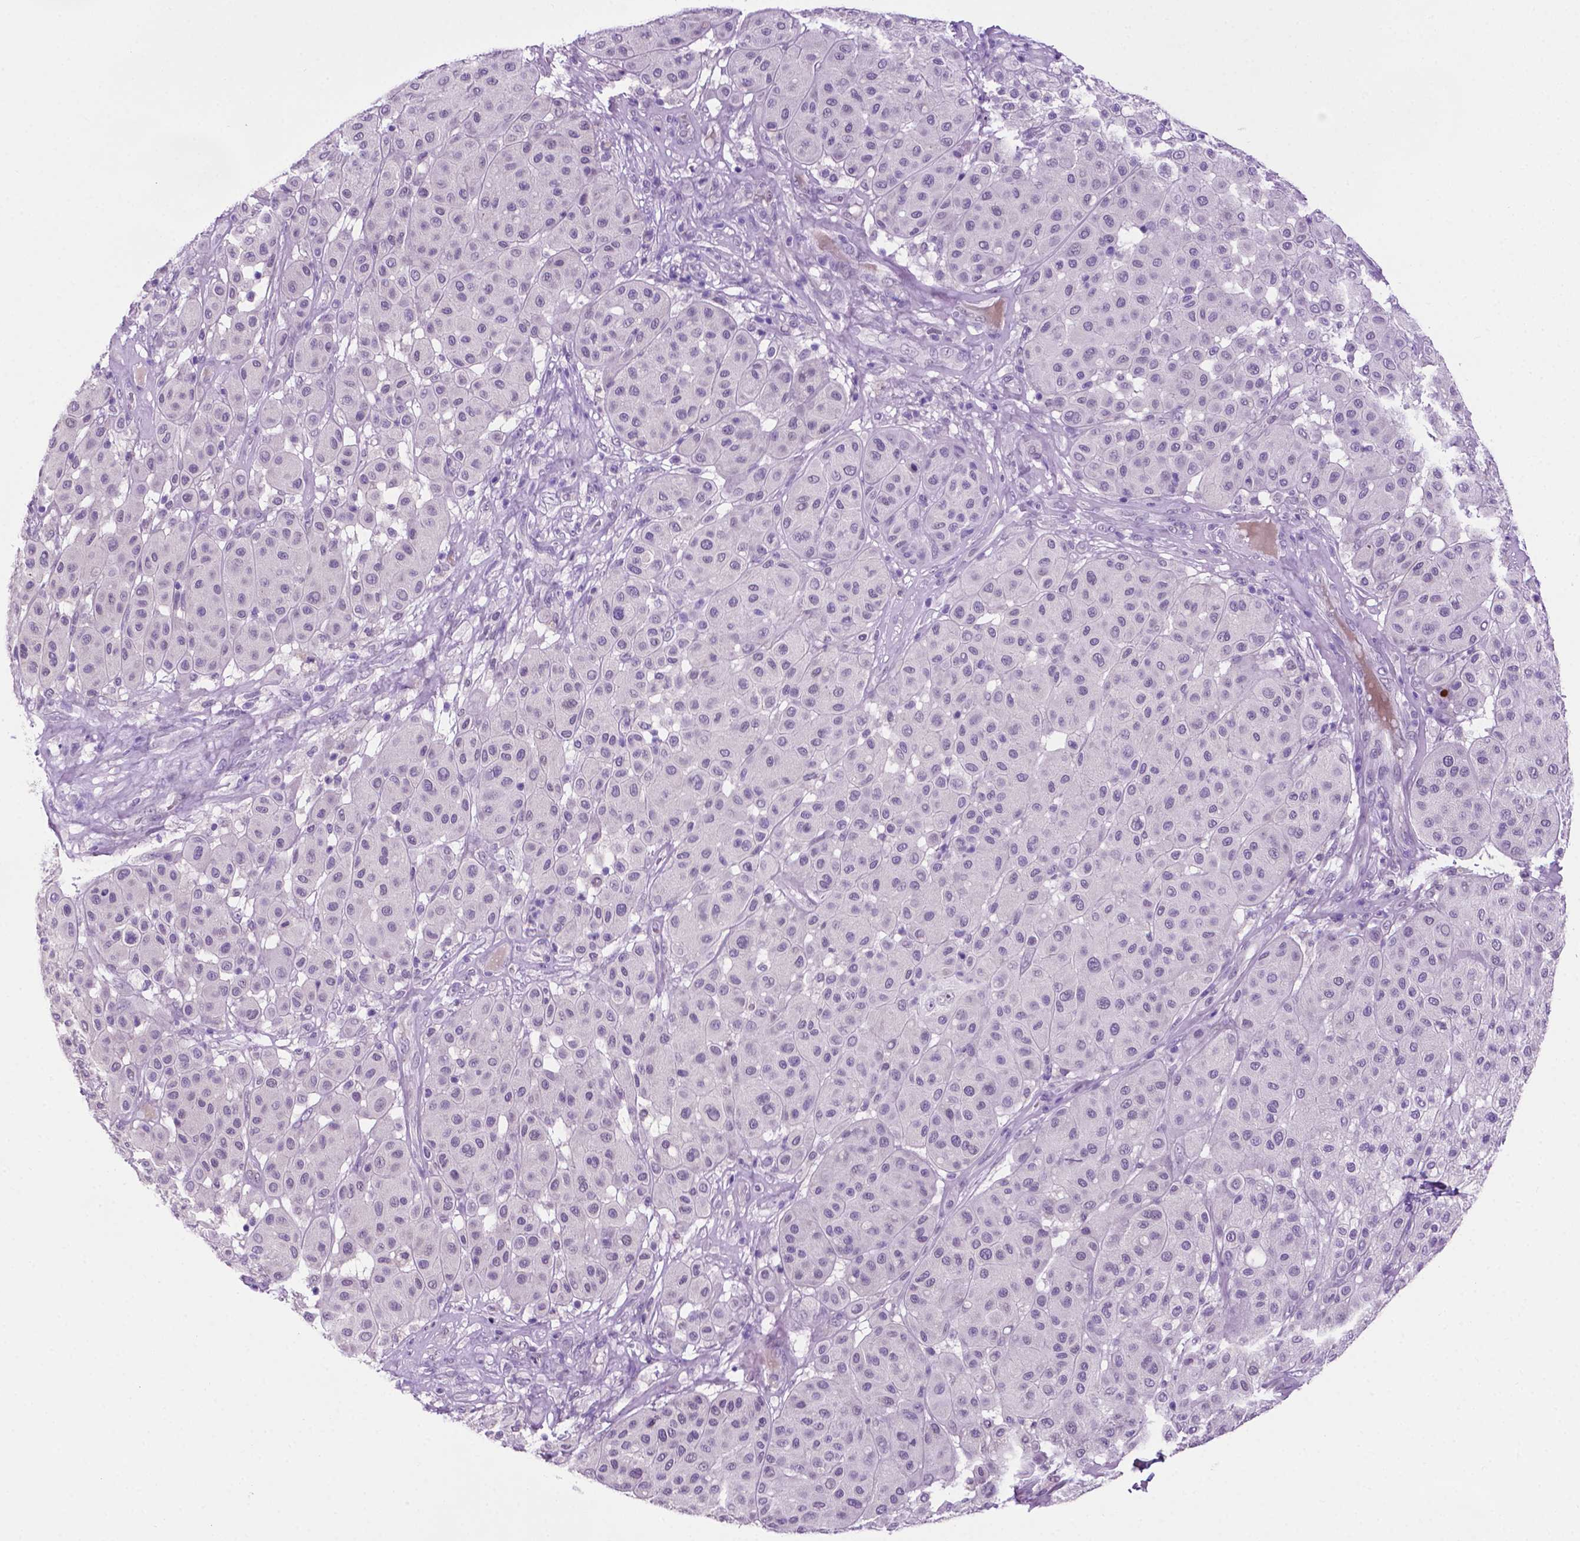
{"staining": {"intensity": "negative", "quantity": "none", "location": "none"}, "tissue": "melanoma", "cell_type": "Tumor cells", "image_type": "cancer", "snomed": [{"axis": "morphology", "description": "Malignant melanoma, Metastatic site"}, {"axis": "topography", "description": "Smooth muscle"}], "caption": "Micrograph shows no protein staining in tumor cells of melanoma tissue. (DAB (3,3'-diaminobenzidine) immunohistochemistry visualized using brightfield microscopy, high magnification).", "gene": "MMP27", "patient": {"sex": "male", "age": 41}}